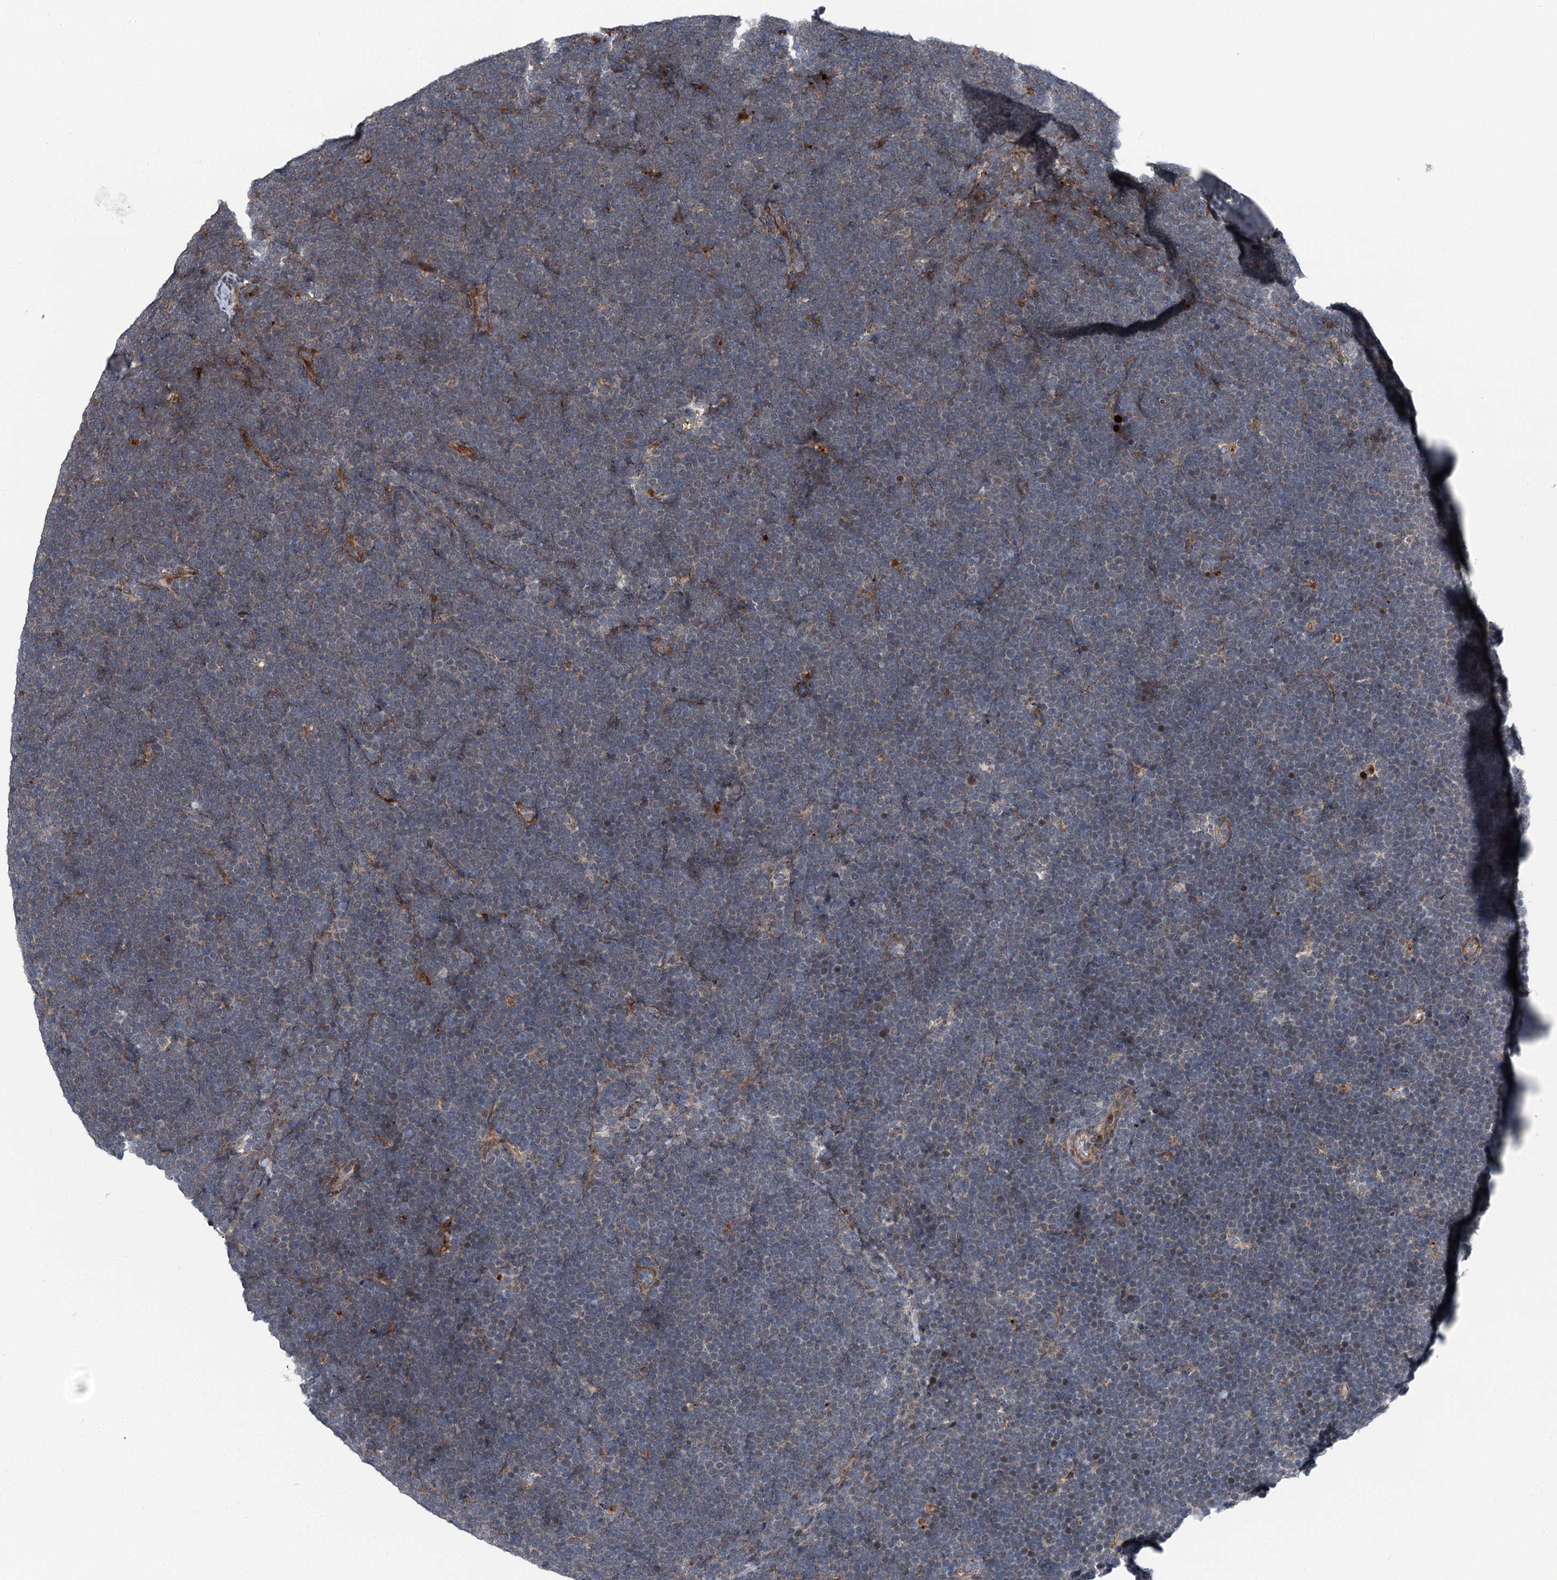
{"staining": {"intensity": "negative", "quantity": "none", "location": "none"}, "tissue": "lymphoma", "cell_type": "Tumor cells", "image_type": "cancer", "snomed": [{"axis": "morphology", "description": "Malignant lymphoma, non-Hodgkin's type, High grade"}, {"axis": "topography", "description": "Lymph node"}], "caption": "DAB (3,3'-diaminobenzidine) immunohistochemical staining of malignant lymphoma, non-Hodgkin's type (high-grade) shows no significant staining in tumor cells. (Stains: DAB (3,3'-diaminobenzidine) immunohistochemistry (IHC) with hematoxylin counter stain, Microscopy: brightfield microscopy at high magnification).", "gene": "POLR1D", "patient": {"sex": "male", "age": 13}}